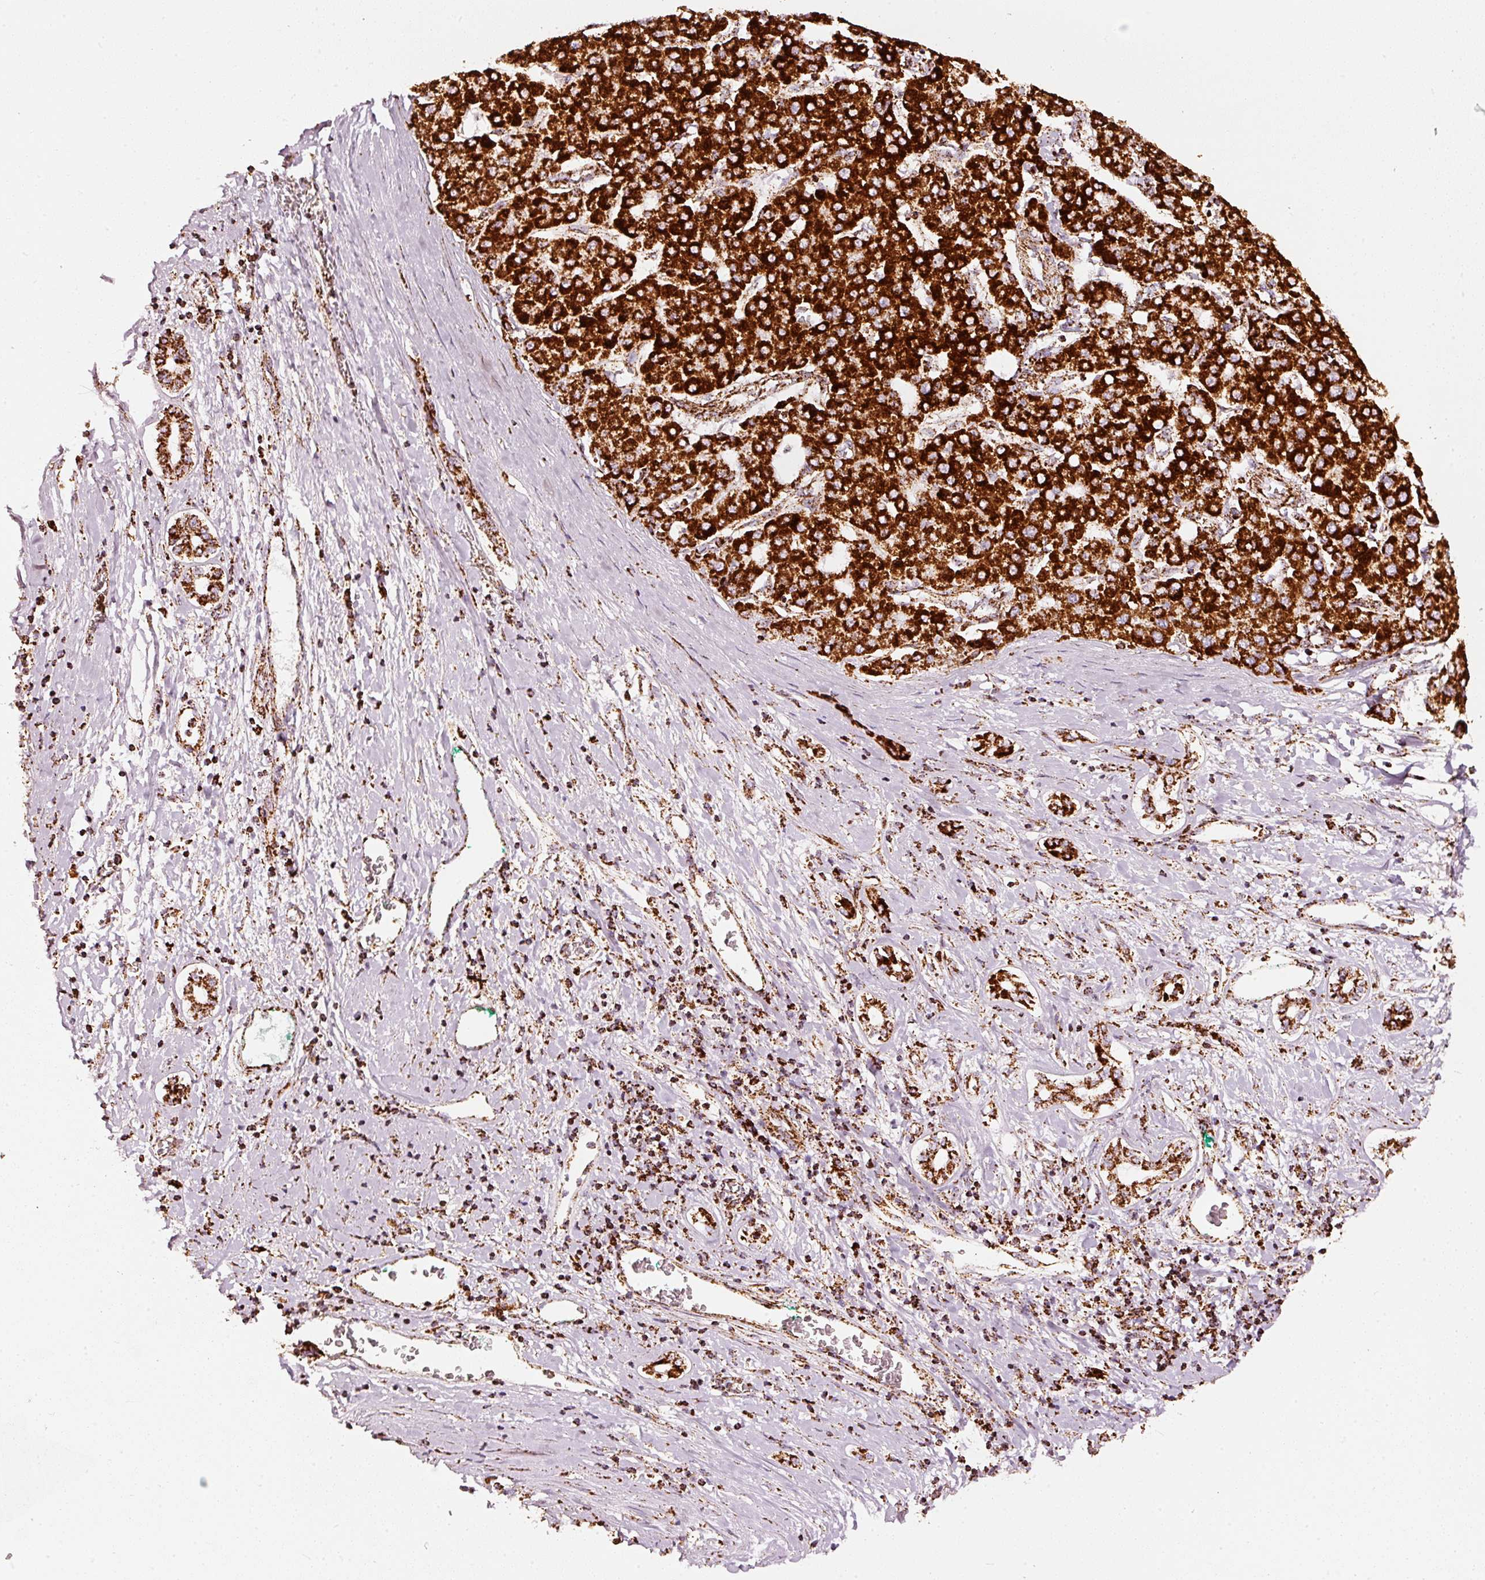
{"staining": {"intensity": "strong", "quantity": ">75%", "location": "cytoplasmic/membranous"}, "tissue": "liver cancer", "cell_type": "Tumor cells", "image_type": "cancer", "snomed": [{"axis": "morphology", "description": "Carcinoma, Hepatocellular, NOS"}, {"axis": "topography", "description": "Liver"}], "caption": "Tumor cells display high levels of strong cytoplasmic/membranous expression in approximately >75% of cells in human liver cancer (hepatocellular carcinoma).", "gene": "UQCRC1", "patient": {"sex": "male", "age": 65}}